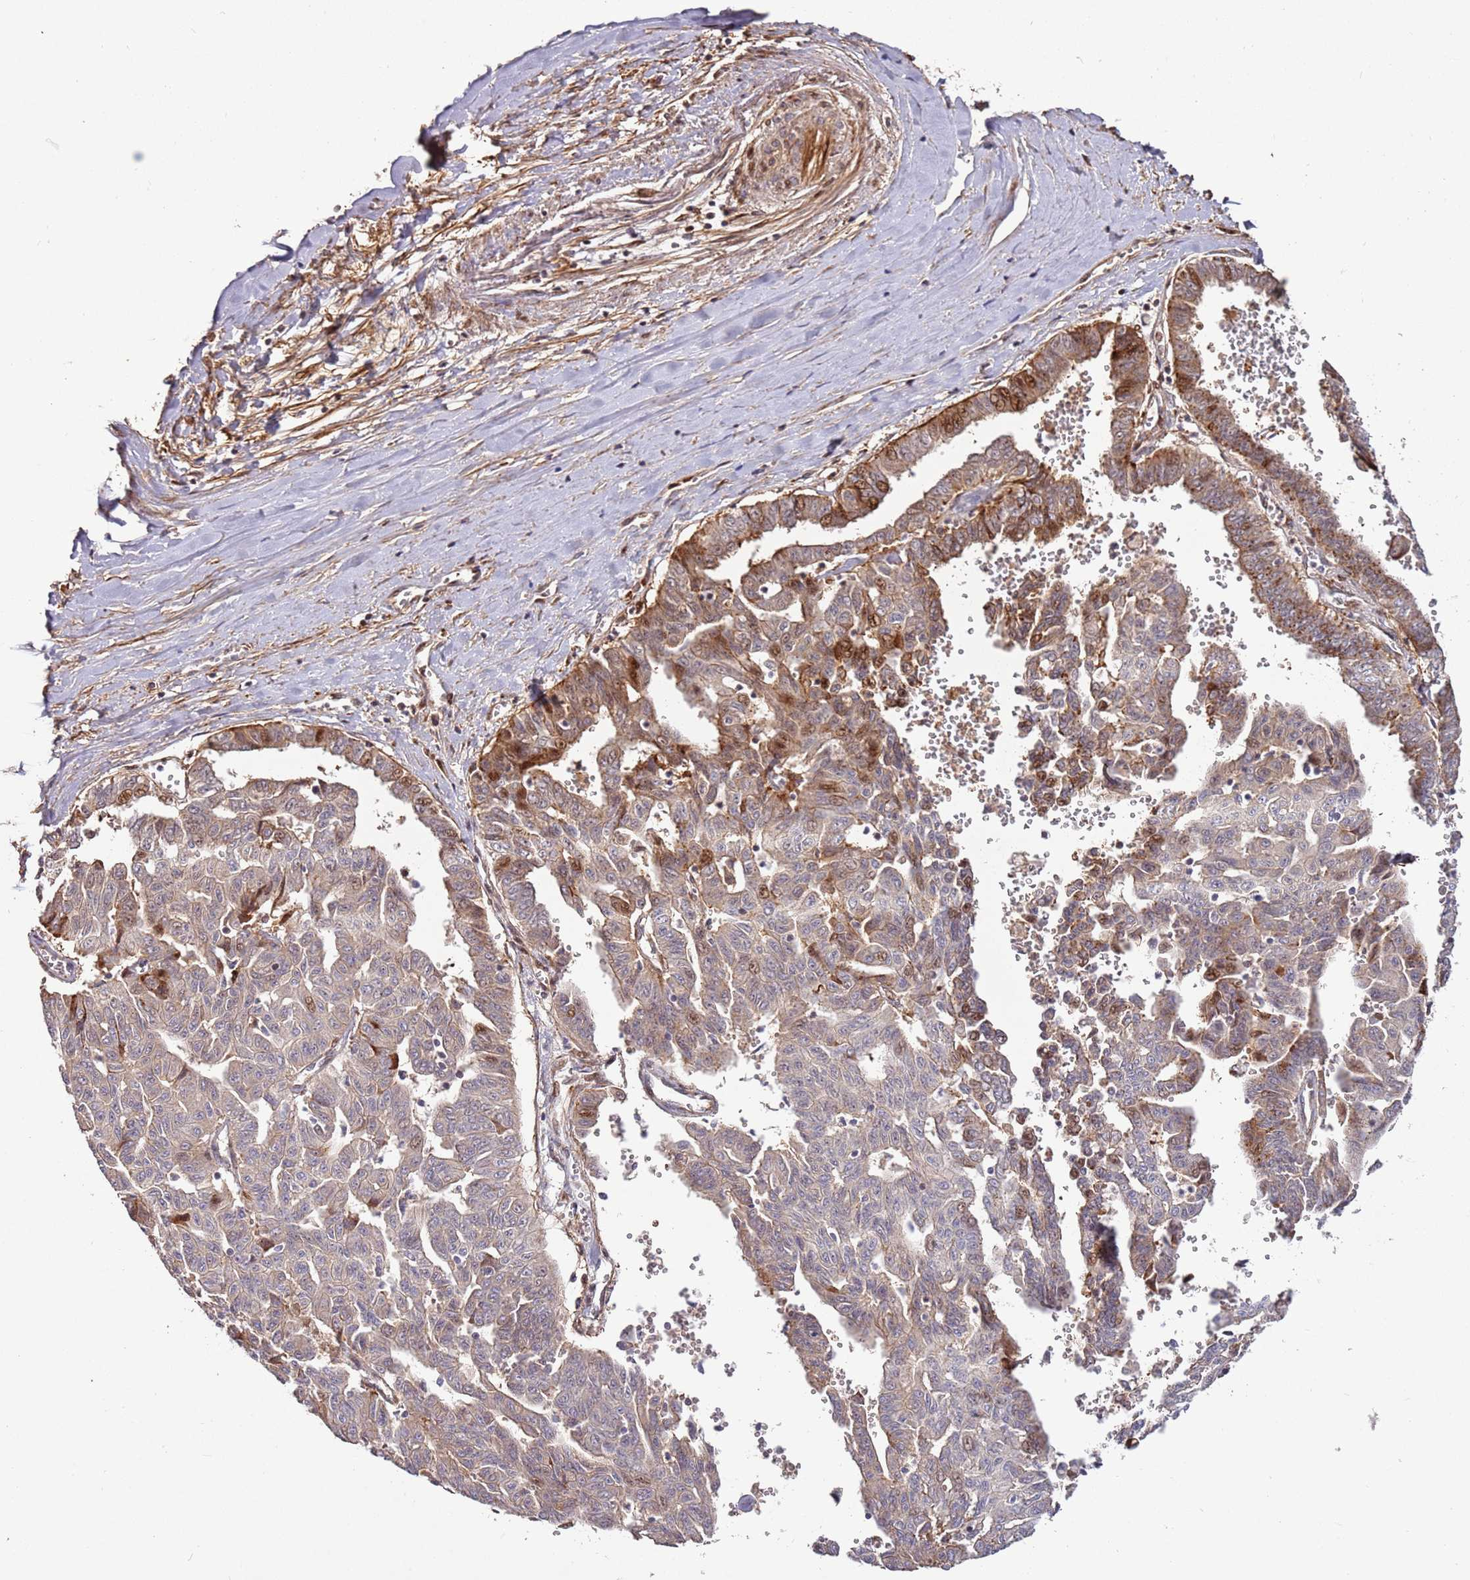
{"staining": {"intensity": "moderate", "quantity": "<25%", "location": "cytoplasmic/membranous,nuclear"}, "tissue": "liver cancer", "cell_type": "Tumor cells", "image_type": "cancer", "snomed": [{"axis": "morphology", "description": "Cholangiocarcinoma"}, {"axis": "topography", "description": "Liver"}], "caption": "Immunohistochemical staining of human liver cancer reveals low levels of moderate cytoplasmic/membranous and nuclear positivity in about <25% of tumor cells.", "gene": "RHBDL1", "patient": {"sex": "female", "age": 77}}